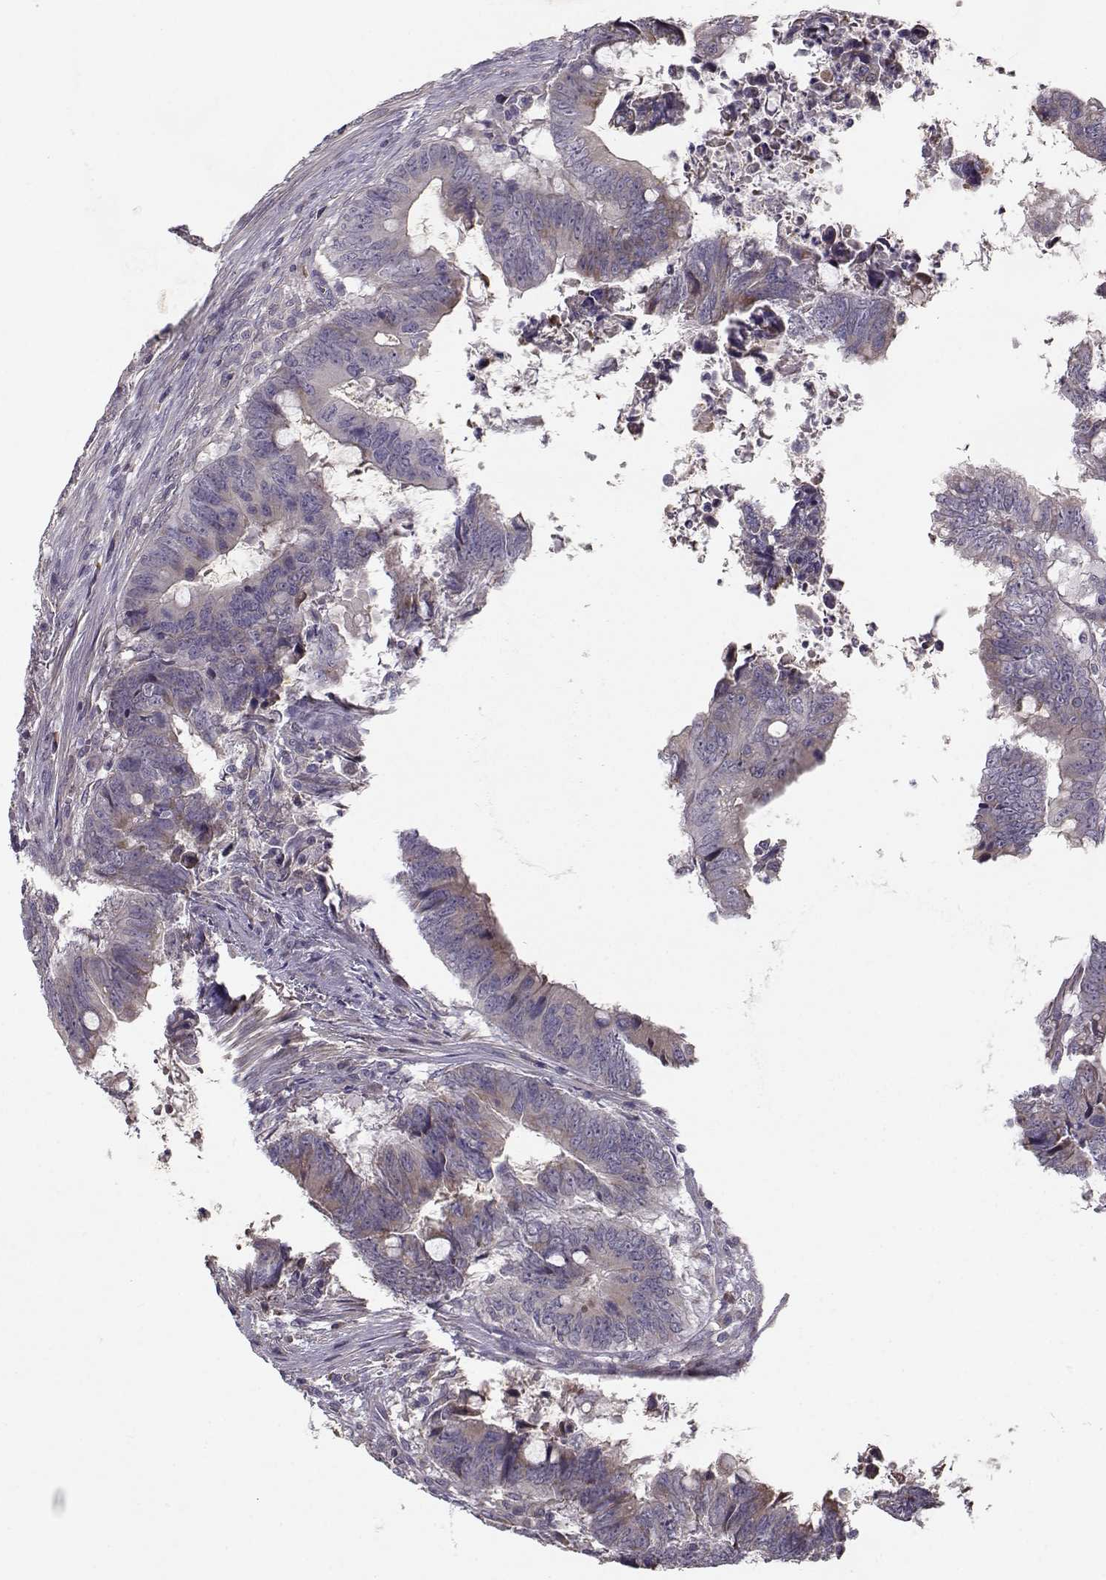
{"staining": {"intensity": "negative", "quantity": "none", "location": "none"}, "tissue": "colorectal cancer", "cell_type": "Tumor cells", "image_type": "cancer", "snomed": [{"axis": "morphology", "description": "Adenocarcinoma, NOS"}, {"axis": "topography", "description": "Colon"}], "caption": "Protein analysis of colorectal cancer (adenocarcinoma) shows no significant positivity in tumor cells. (Brightfield microscopy of DAB (3,3'-diaminobenzidine) IHC at high magnification).", "gene": "ENTPD8", "patient": {"sex": "female", "age": 82}}